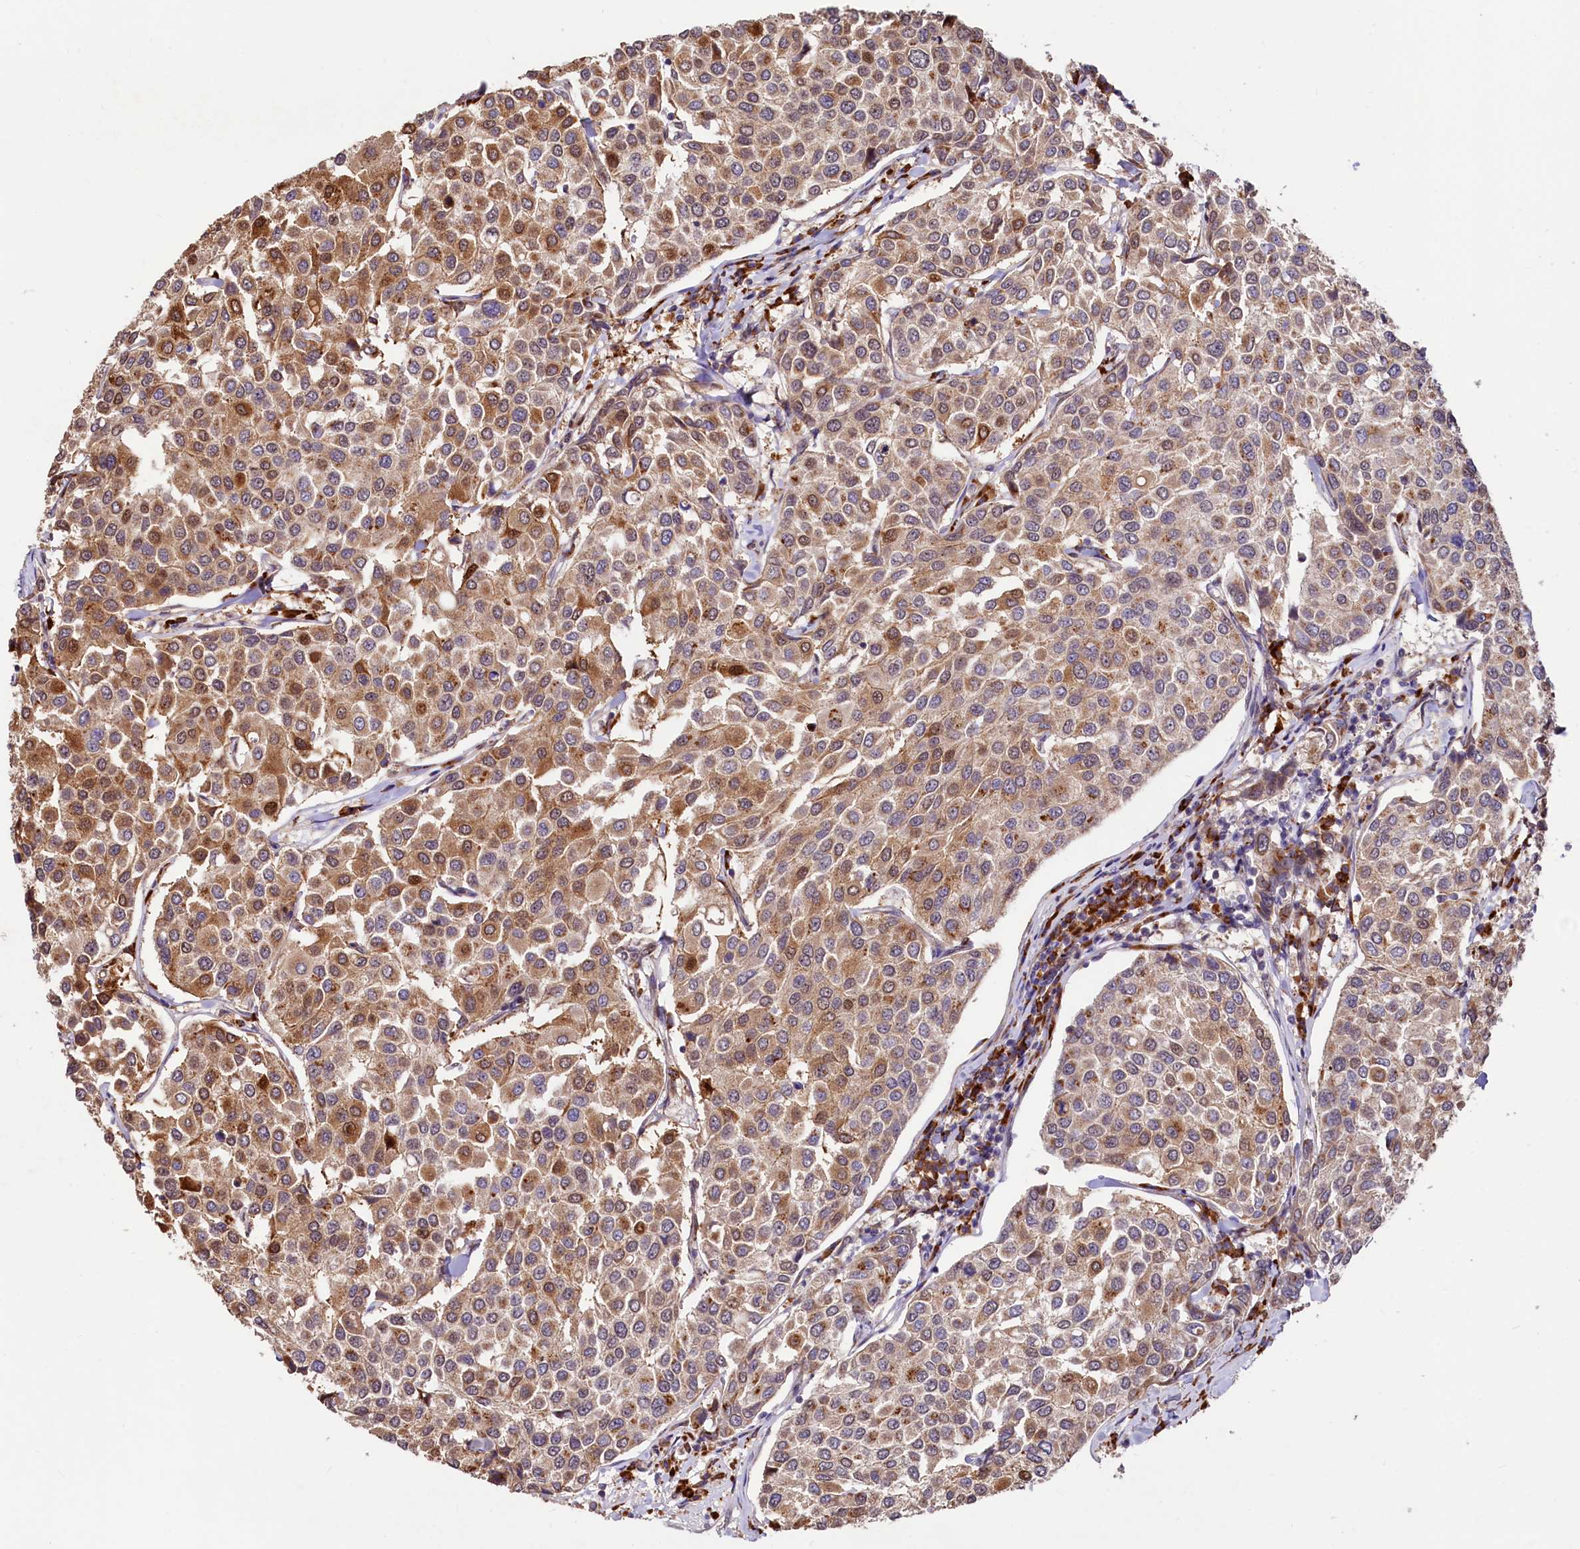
{"staining": {"intensity": "moderate", "quantity": ">75%", "location": "cytoplasmic/membranous"}, "tissue": "breast cancer", "cell_type": "Tumor cells", "image_type": "cancer", "snomed": [{"axis": "morphology", "description": "Duct carcinoma"}, {"axis": "topography", "description": "Breast"}], "caption": "This is an image of immunohistochemistry staining of invasive ductal carcinoma (breast), which shows moderate staining in the cytoplasmic/membranous of tumor cells.", "gene": "C5orf15", "patient": {"sex": "female", "age": 55}}